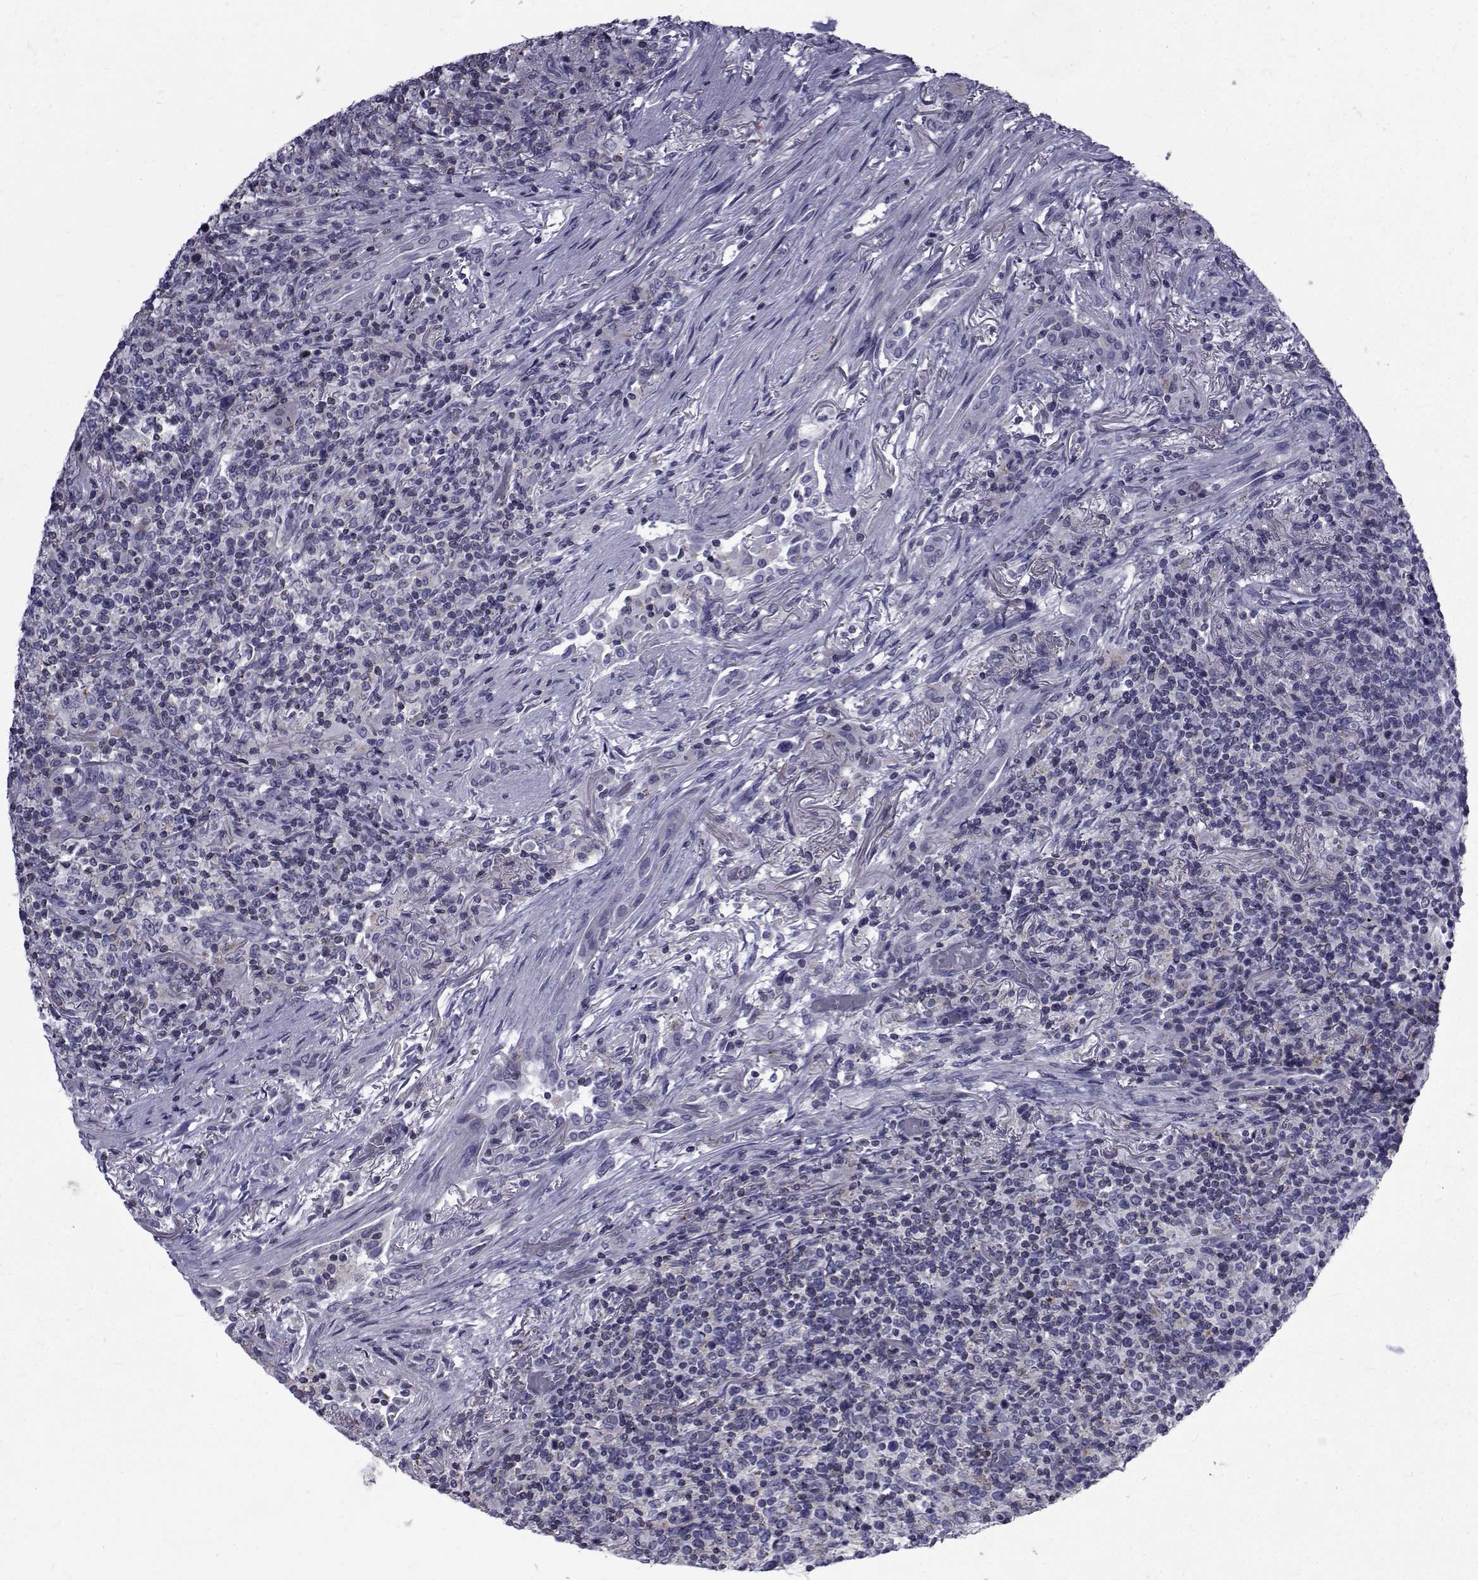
{"staining": {"intensity": "negative", "quantity": "none", "location": "none"}, "tissue": "lymphoma", "cell_type": "Tumor cells", "image_type": "cancer", "snomed": [{"axis": "morphology", "description": "Malignant lymphoma, non-Hodgkin's type, High grade"}, {"axis": "topography", "description": "Lung"}], "caption": "DAB (3,3'-diaminobenzidine) immunohistochemical staining of lymphoma exhibits no significant staining in tumor cells.", "gene": "PDE6H", "patient": {"sex": "male", "age": 79}}